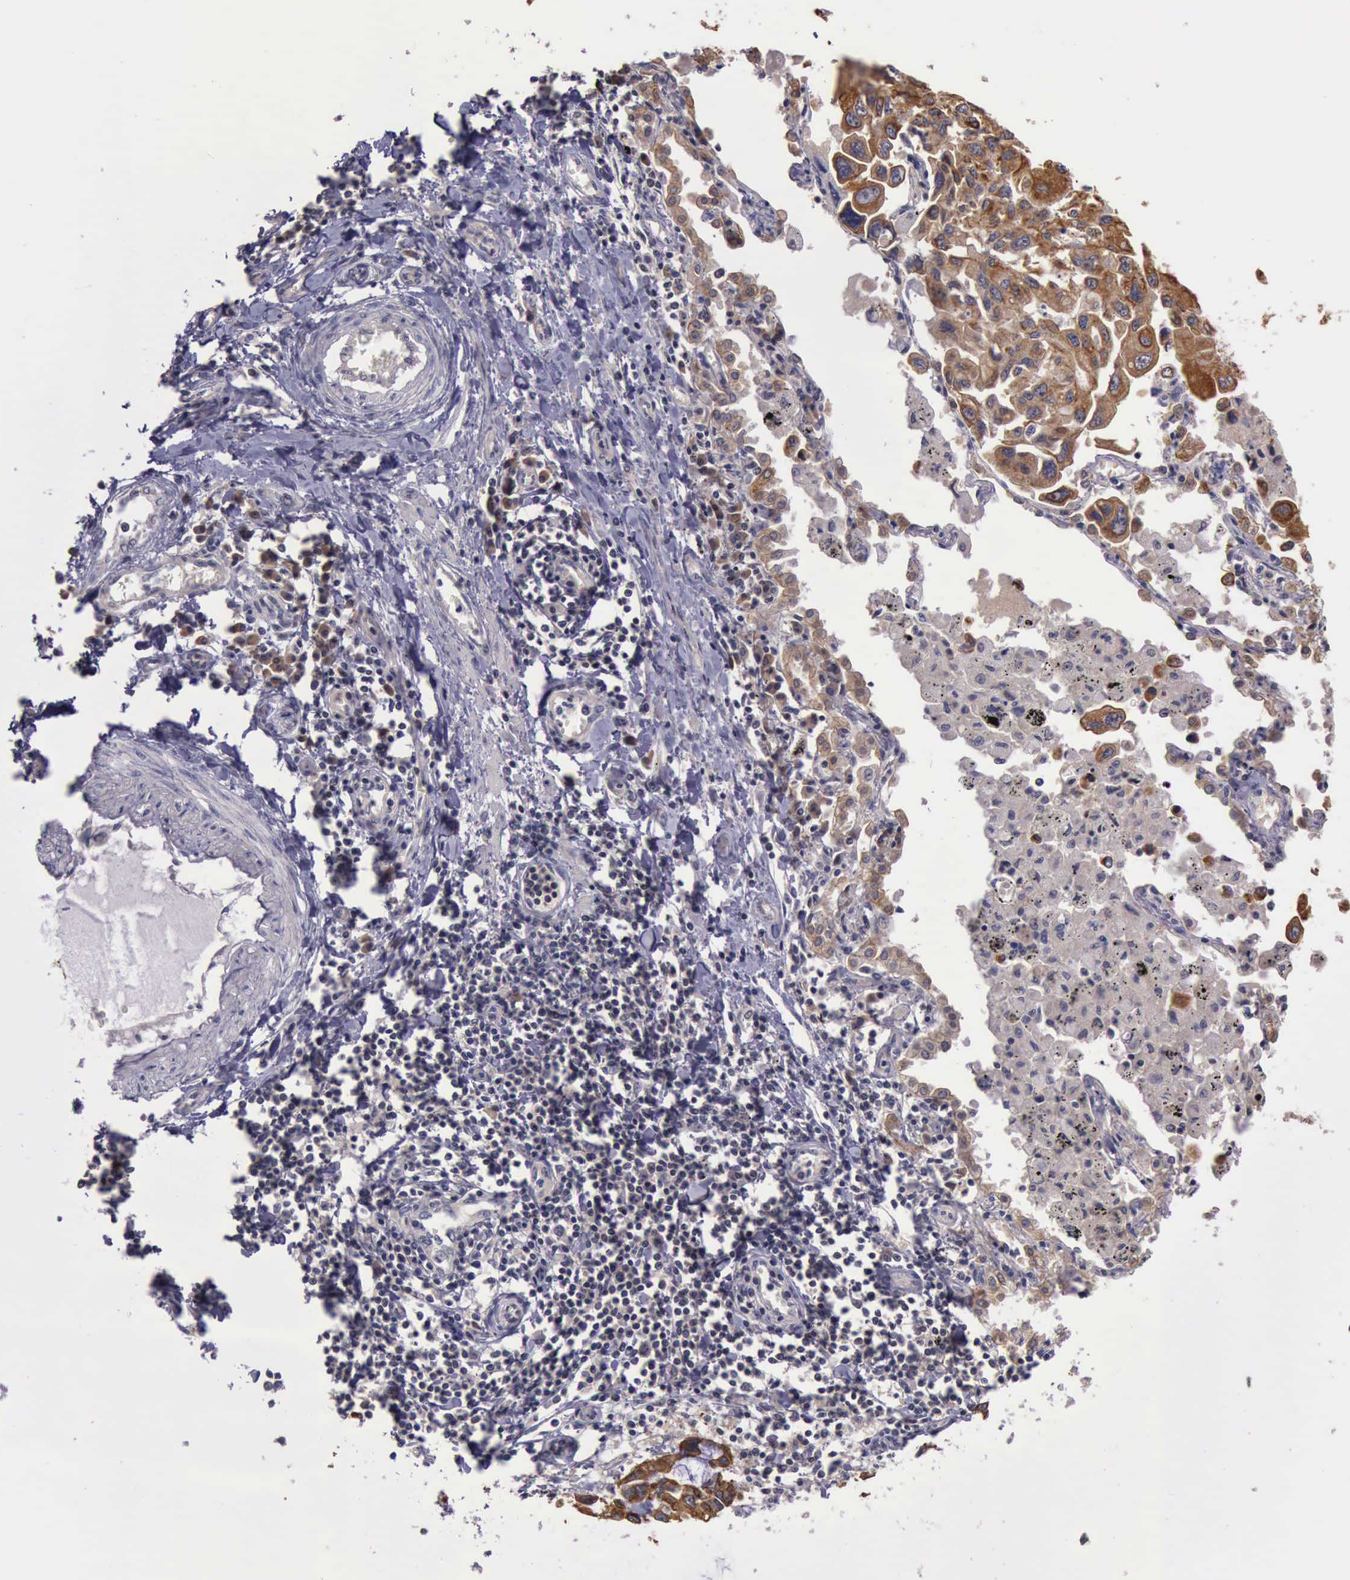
{"staining": {"intensity": "weak", "quantity": "25%-75%", "location": "cytoplasmic/membranous"}, "tissue": "lung cancer", "cell_type": "Tumor cells", "image_type": "cancer", "snomed": [{"axis": "morphology", "description": "Adenocarcinoma, NOS"}, {"axis": "topography", "description": "Lung"}], "caption": "The image displays staining of lung cancer, revealing weak cytoplasmic/membranous protein expression (brown color) within tumor cells.", "gene": "RAB39B", "patient": {"sex": "male", "age": 64}}